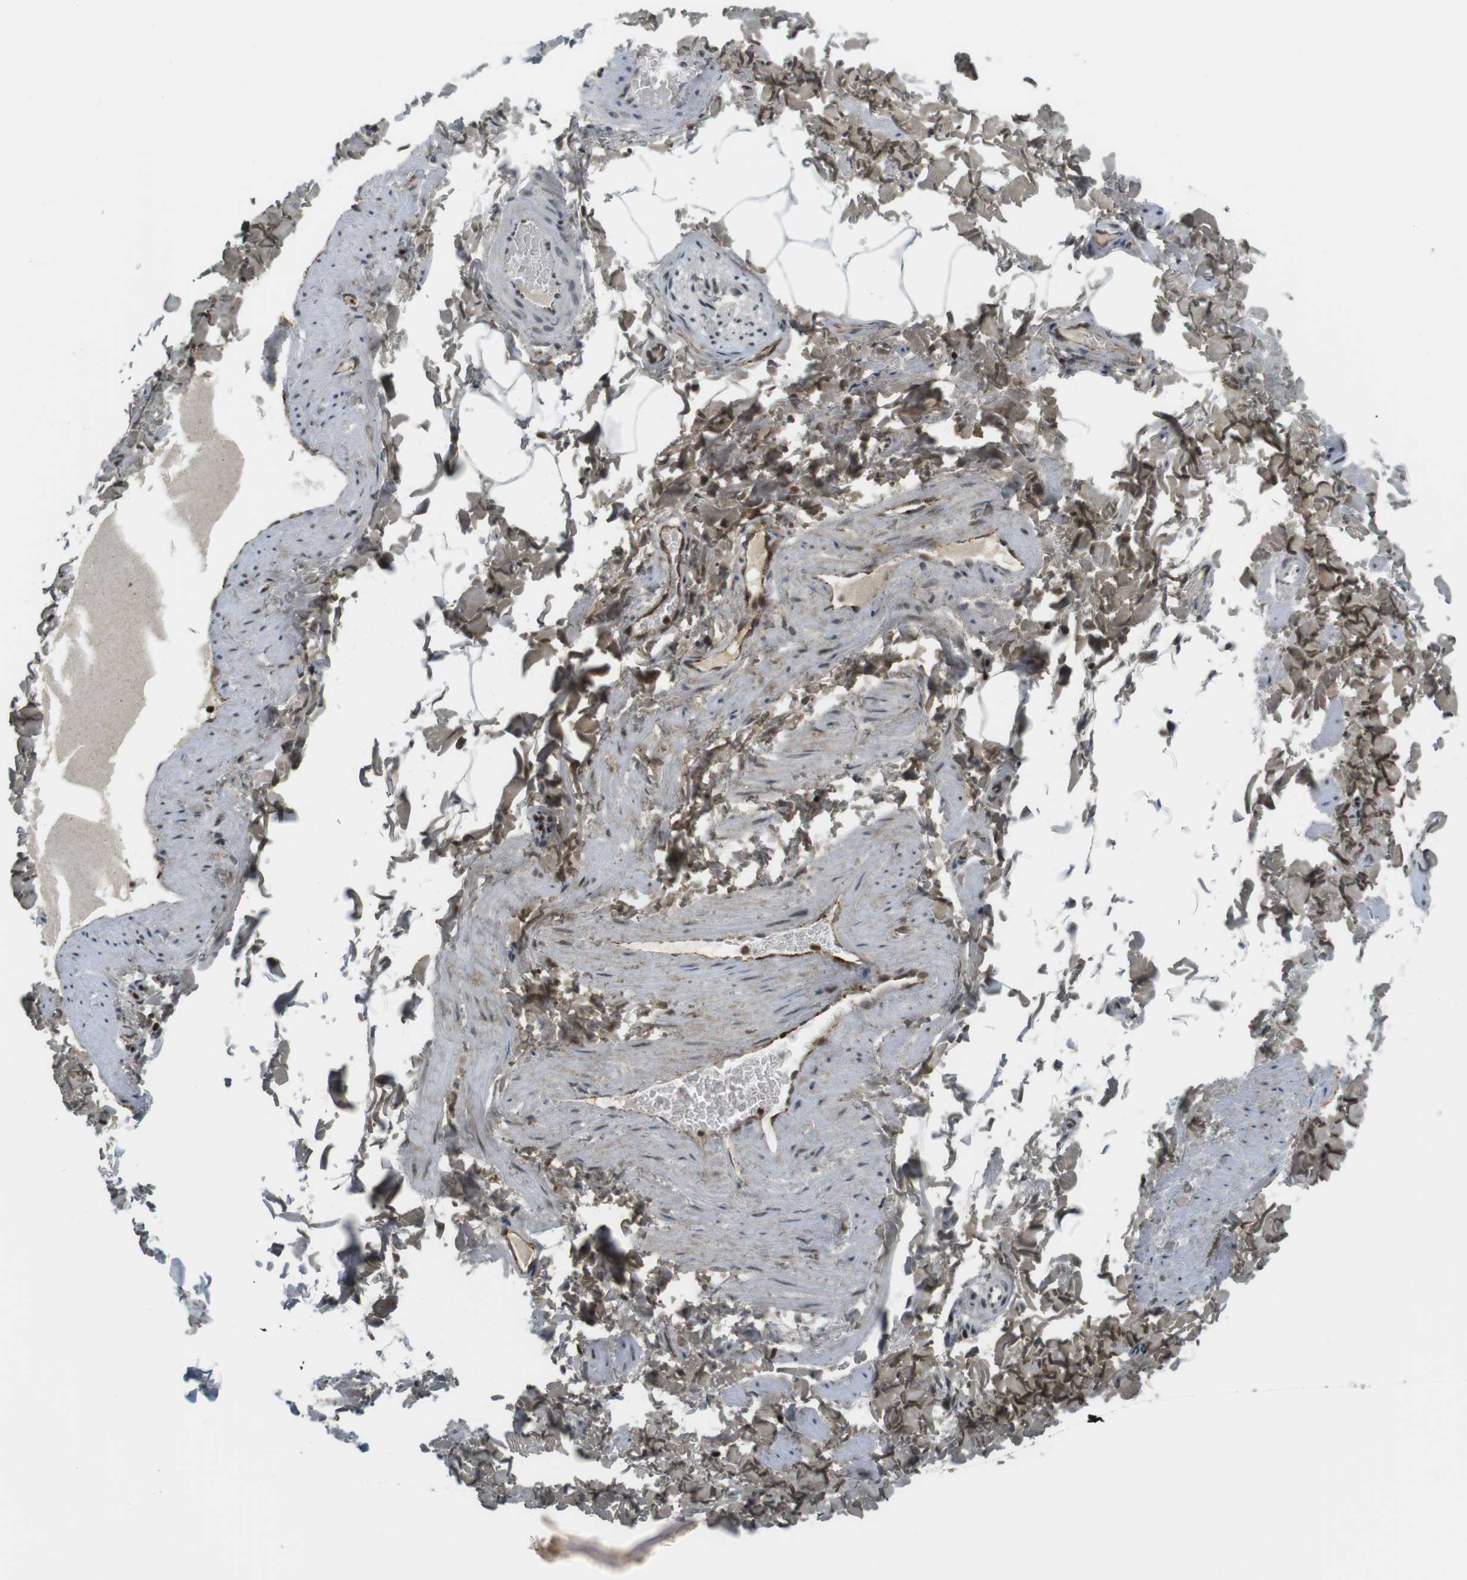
{"staining": {"intensity": "weak", "quantity": ">75%", "location": "cytoplasmic/membranous,nuclear"}, "tissue": "adipose tissue", "cell_type": "Adipocytes", "image_type": "normal", "snomed": [{"axis": "morphology", "description": "Normal tissue, NOS"}, {"axis": "topography", "description": "Vascular tissue"}], "caption": "Unremarkable adipose tissue displays weak cytoplasmic/membranous,nuclear positivity in about >75% of adipocytes, visualized by immunohistochemistry.", "gene": "PPP1R13B", "patient": {"sex": "male", "age": 41}}